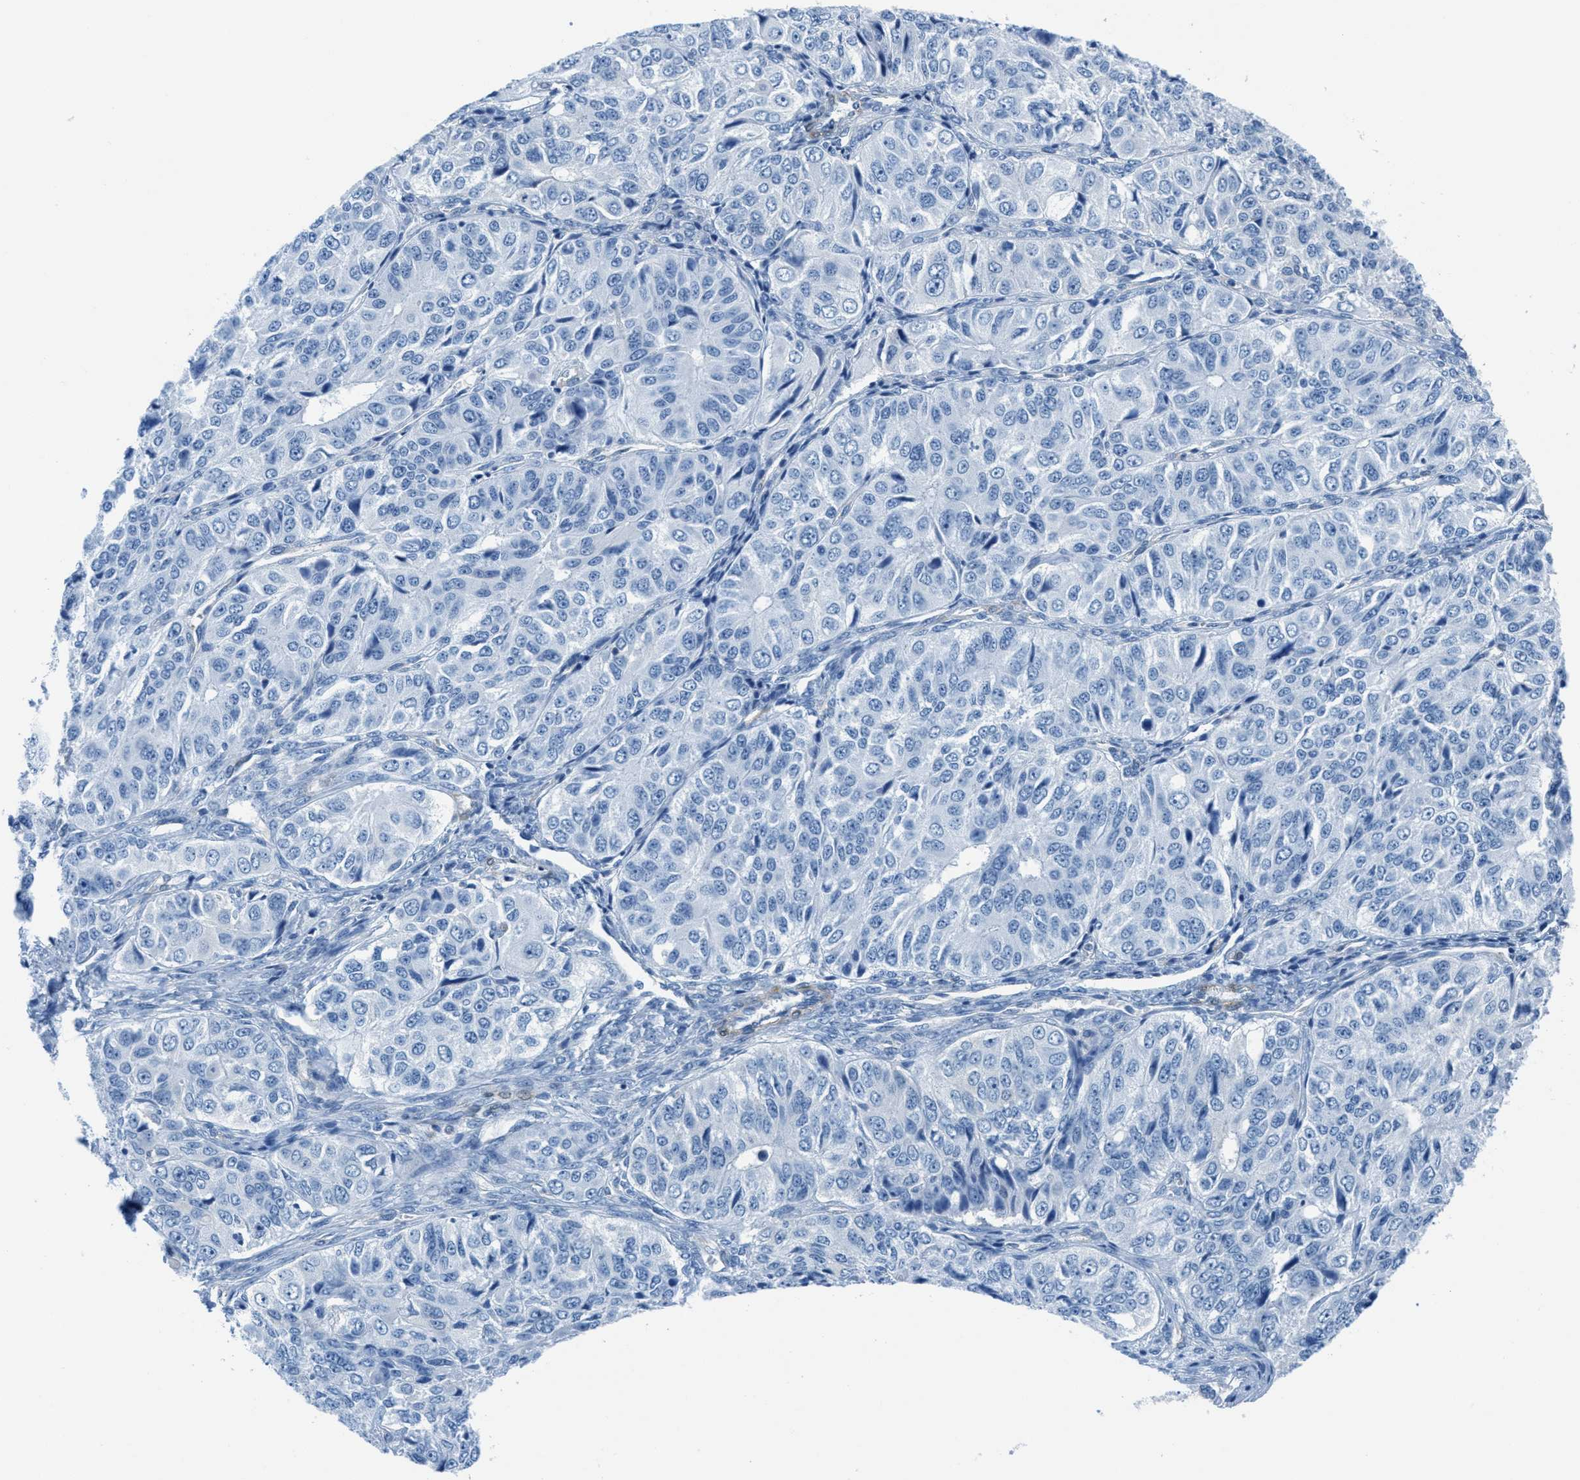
{"staining": {"intensity": "negative", "quantity": "none", "location": "none"}, "tissue": "ovarian cancer", "cell_type": "Tumor cells", "image_type": "cancer", "snomed": [{"axis": "morphology", "description": "Carcinoma, endometroid"}, {"axis": "topography", "description": "Ovary"}], "caption": "Tumor cells are negative for protein expression in human ovarian cancer (endometroid carcinoma).", "gene": "MAPRE2", "patient": {"sex": "female", "age": 51}}